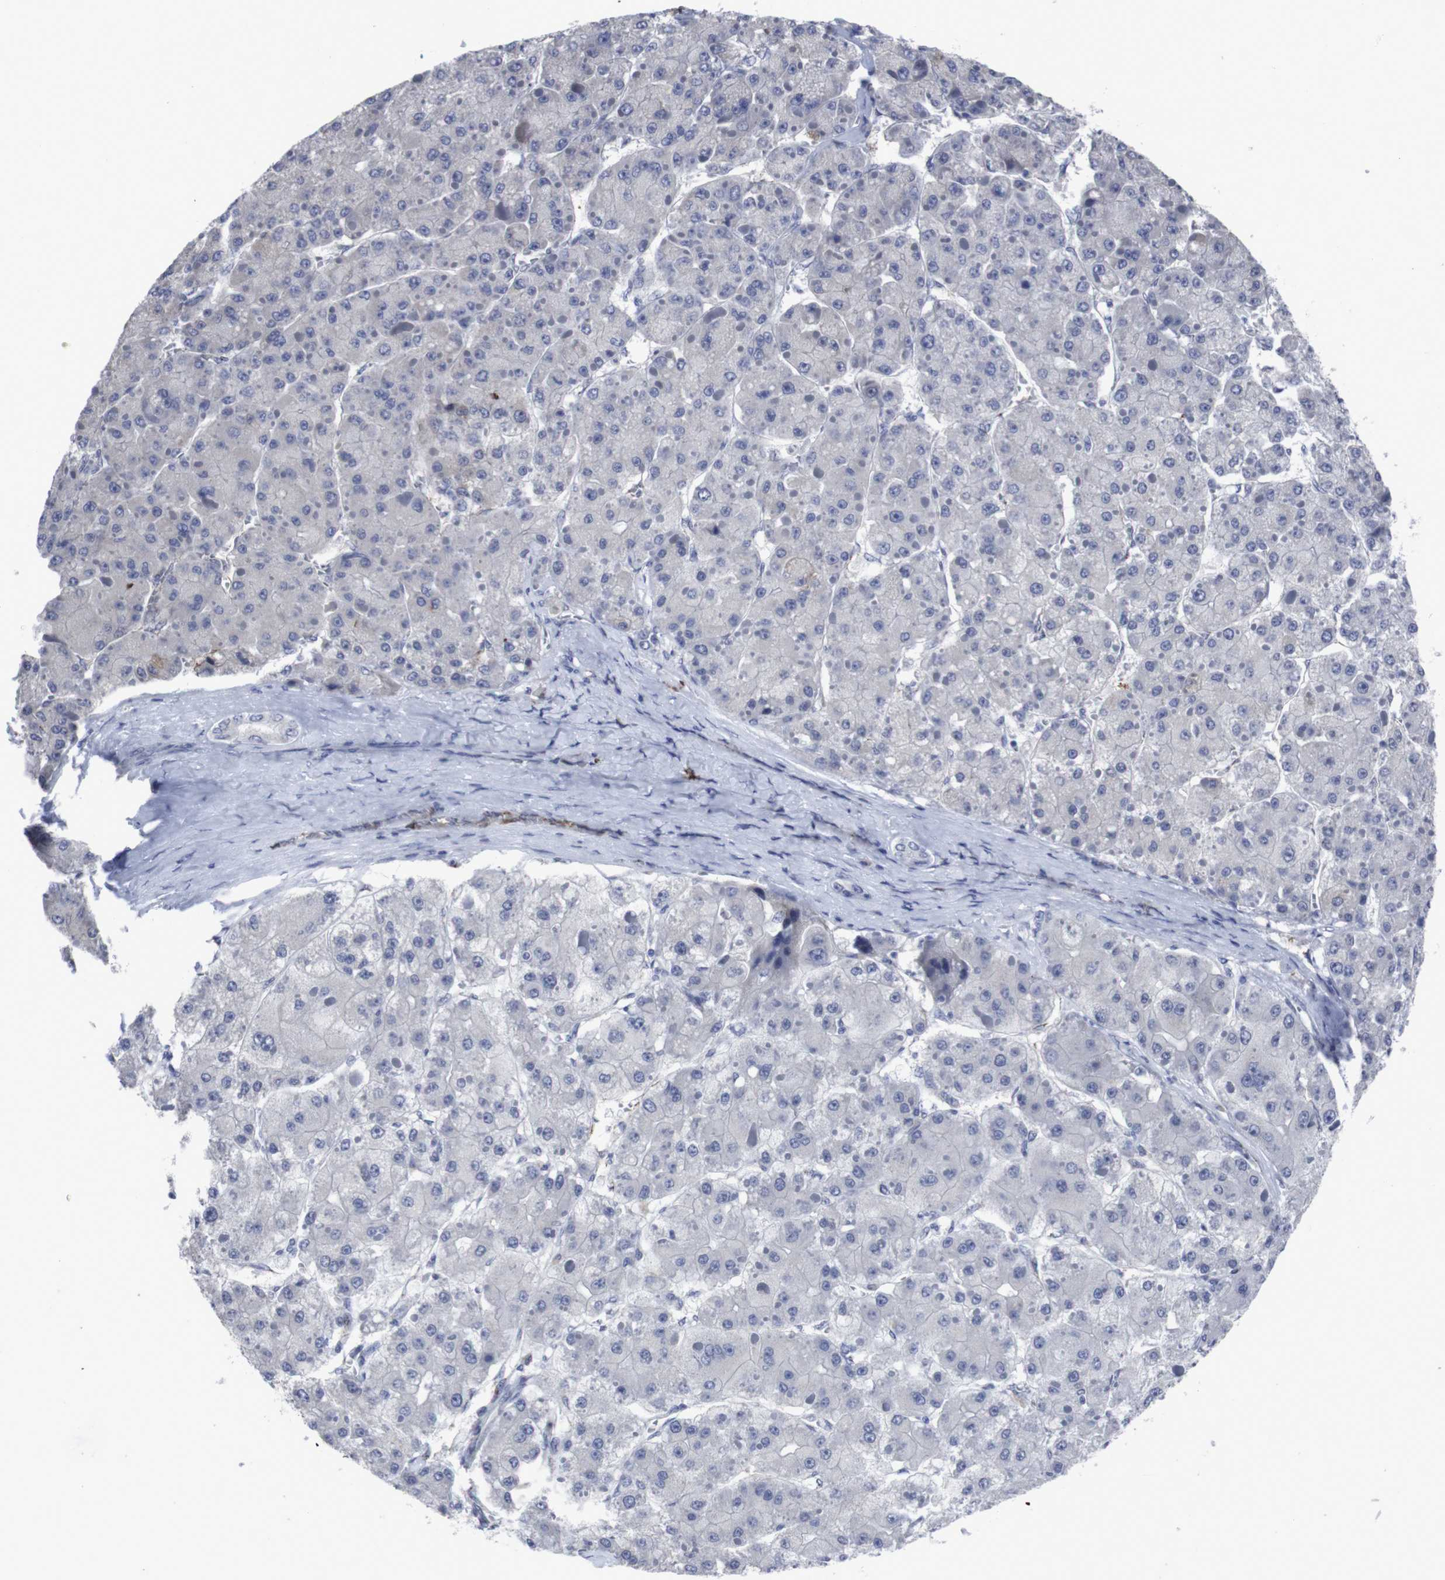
{"staining": {"intensity": "negative", "quantity": "none", "location": "none"}, "tissue": "liver cancer", "cell_type": "Tumor cells", "image_type": "cancer", "snomed": [{"axis": "morphology", "description": "Carcinoma, Hepatocellular, NOS"}, {"axis": "topography", "description": "Liver"}], "caption": "Micrograph shows no significant protein staining in tumor cells of liver cancer (hepatocellular carcinoma).", "gene": "SNCG", "patient": {"sex": "female", "age": 73}}